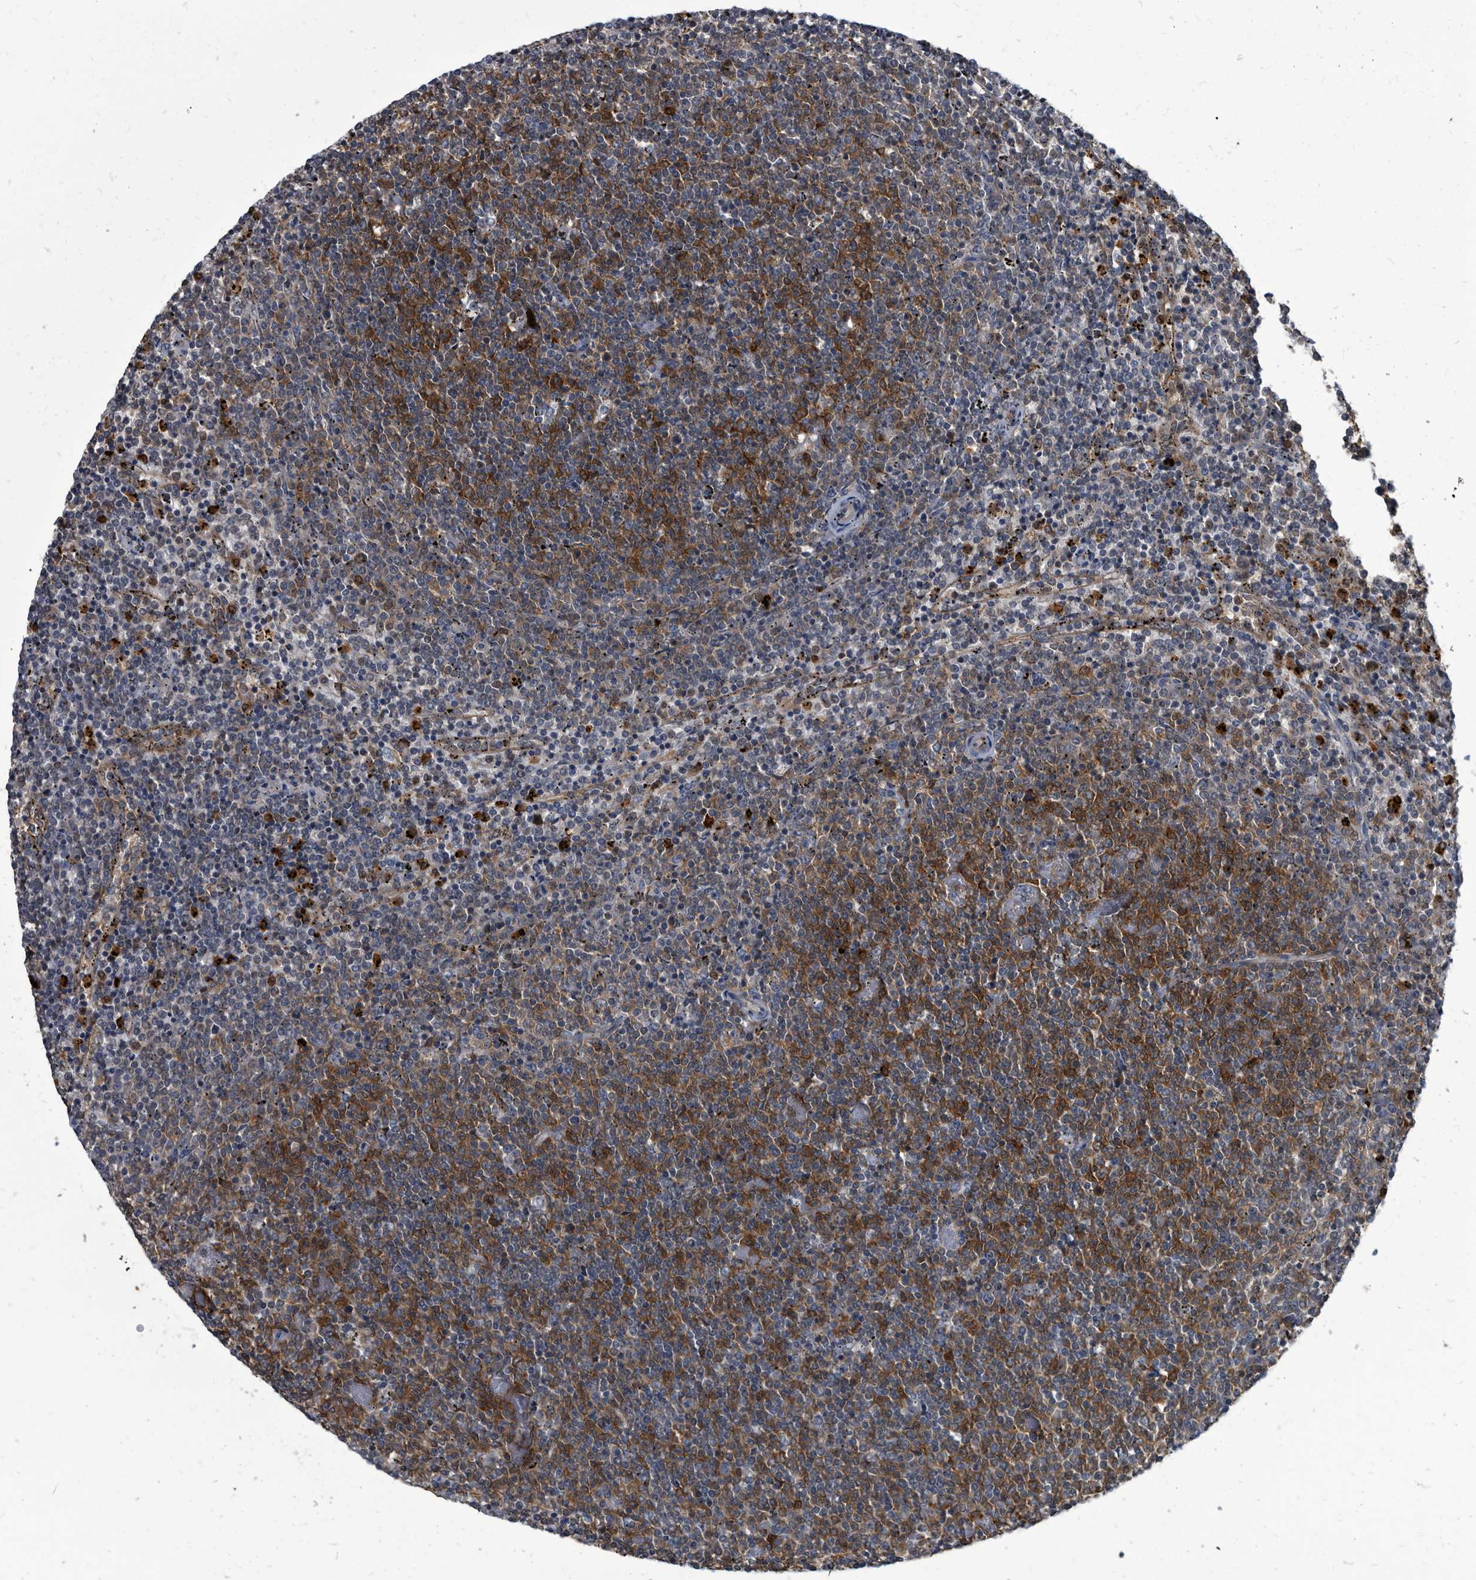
{"staining": {"intensity": "strong", "quantity": "<25%", "location": "cytoplasmic/membranous"}, "tissue": "lymphoma", "cell_type": "Tumor cells", "image_type": "cancer", "snomed": [{"axis": "morphology", "description": "Malignant lymphoma, non-Hodgkin's type, Low grade"}, {"axis": "topography", "description": "Spleen"}], "caption": "Strong cytoplasmic/membranous positivity for a protein is identified in approximately <25% of tumor cells of lymphoma using immunohistochemistry (IHC).", "gene": "CDV3", "patient": {"sex": "female", "age": 50}}